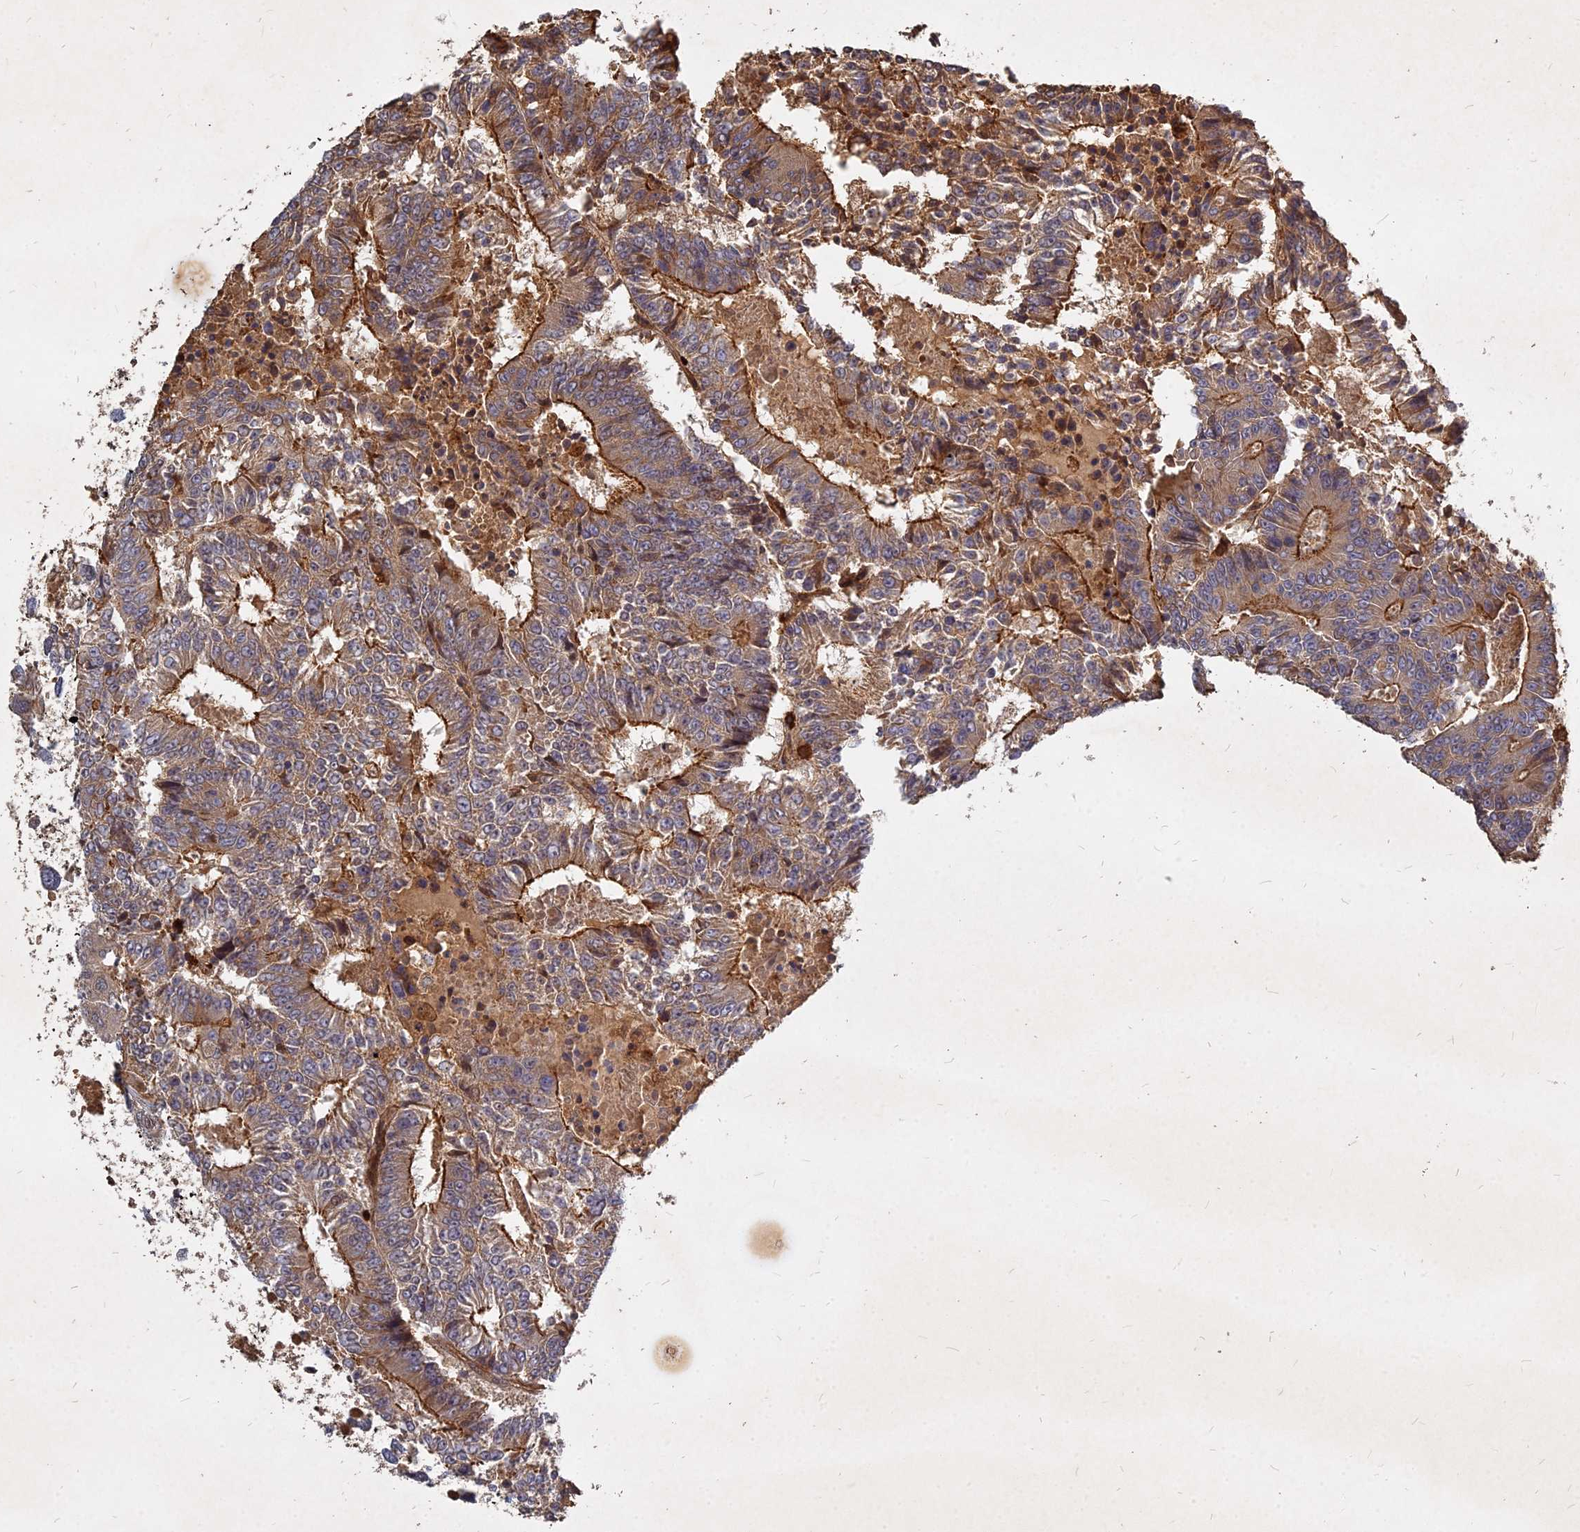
{"staining": {"intensity": "moderate", "quantity": ">75%", "location": "cytoplasmic/membranous"}, "tissue": "colorectal cancer", "cell_type": "Tumor cells", "image_type": "cancer", "snomed": [{"axis": "morphology", "description": "Adenocarcinoma, NOS"}, {"axis": "topography", "description": "Colon"}], "caption": "Moderate cytoplasmic/membranous staining is seen in about >75% of tumor cells in colorectal cancer.", "gene": "UBE2W", "patient": {"sex": "male", "age": 83}}